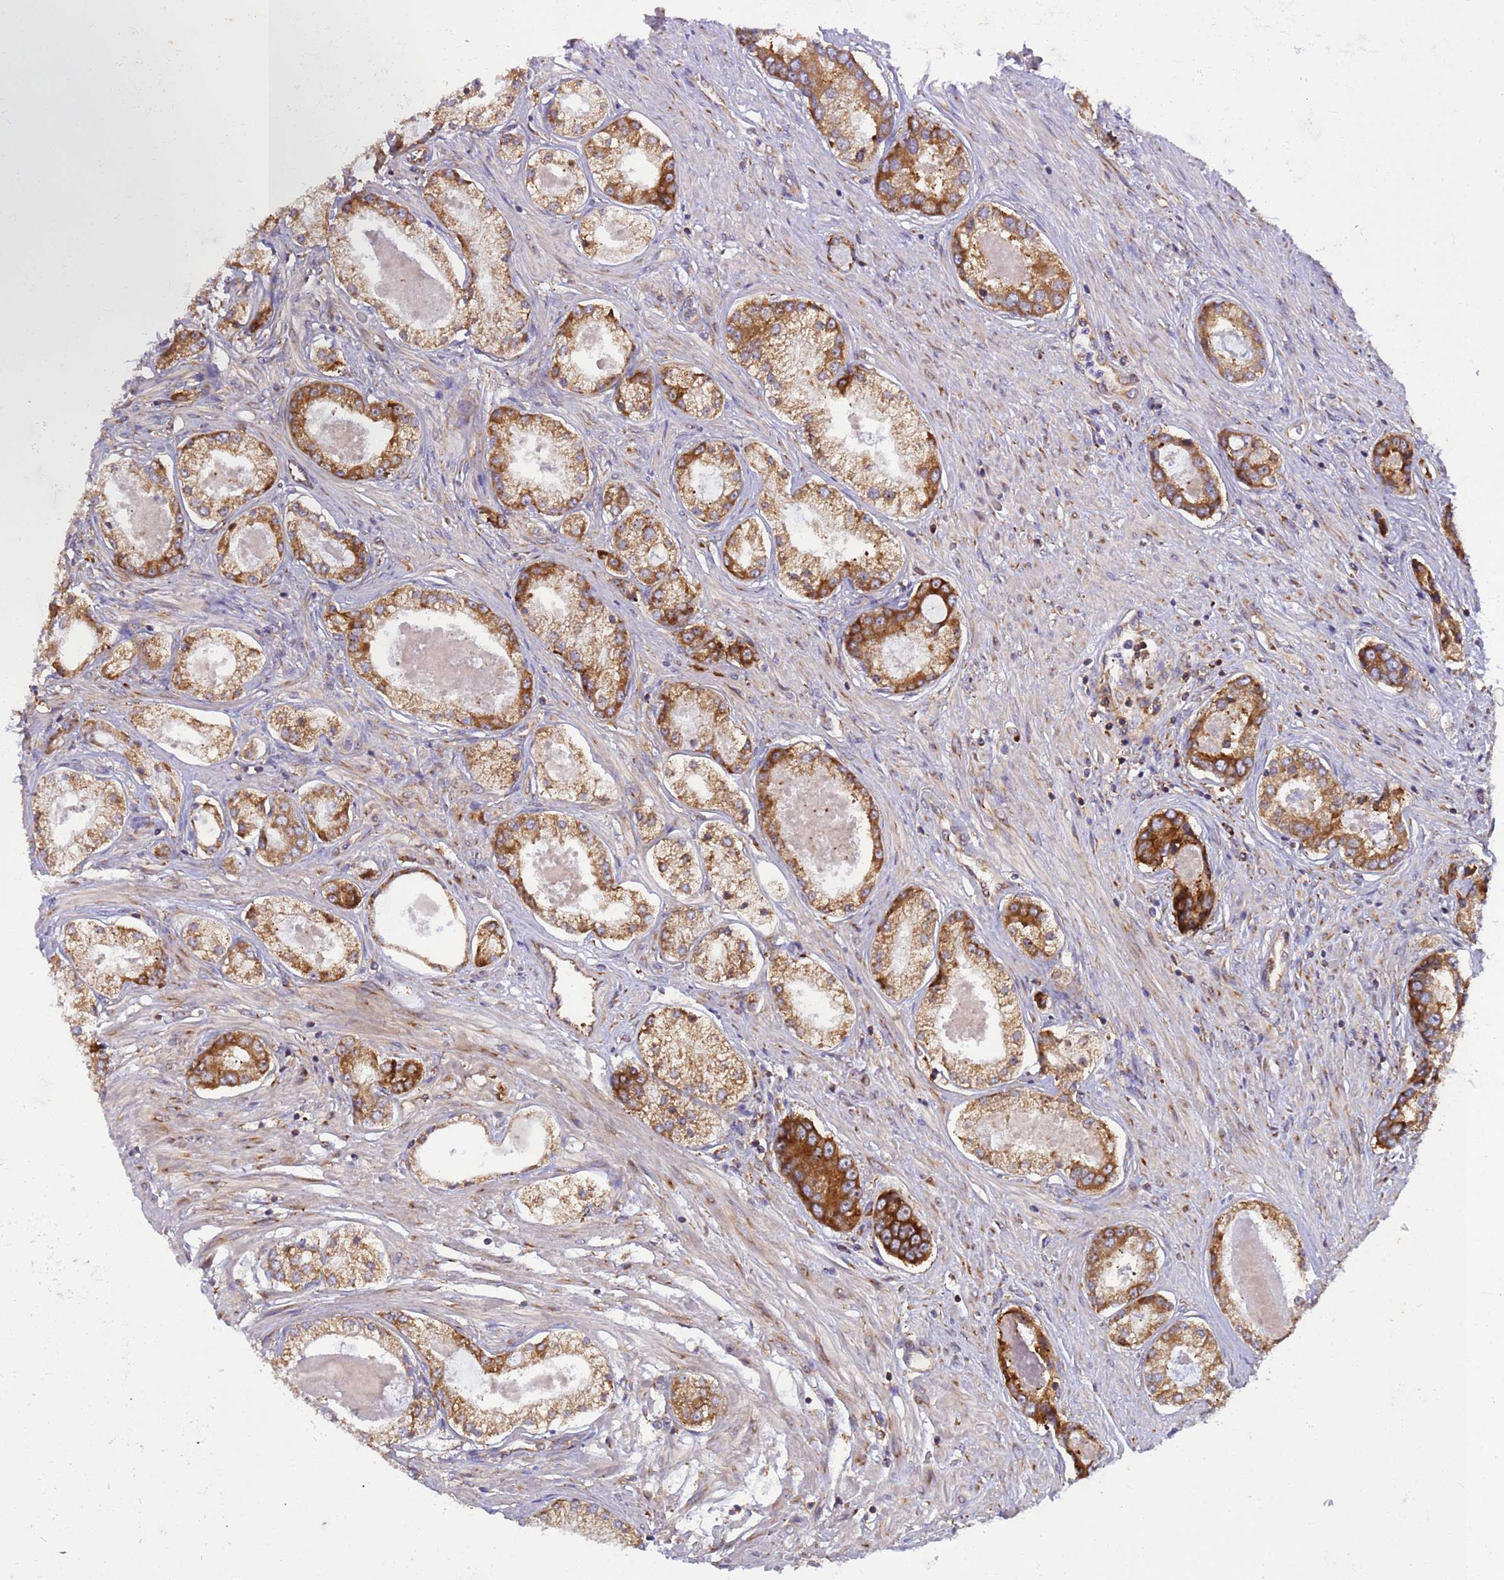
{"staining": {"intensity": "strong", "quantity": ">75%", "location": "cytoplasmic/membranous"}, "tissue": "prostate cancer", "cell_type": "Tumor cells", "image_type": "cancer", "snomed": [{"axis": "morphology", "description": "Adenocarcinoma, Low grade"}, {"axis": "topography", "description": "Prostate"}], "caption": "Tumor cells display high levels of strong cytoplasmic/membranous staining in approximately >75% of cells in human prostate cancer (low-grade adenocarcinoma). (DAB (3,3'-diaminobenzidine) = brown stain, brightfield microscopy at high magnification).", "gene": "RPL36", "patient": {"sex": "male", "age": 68}}